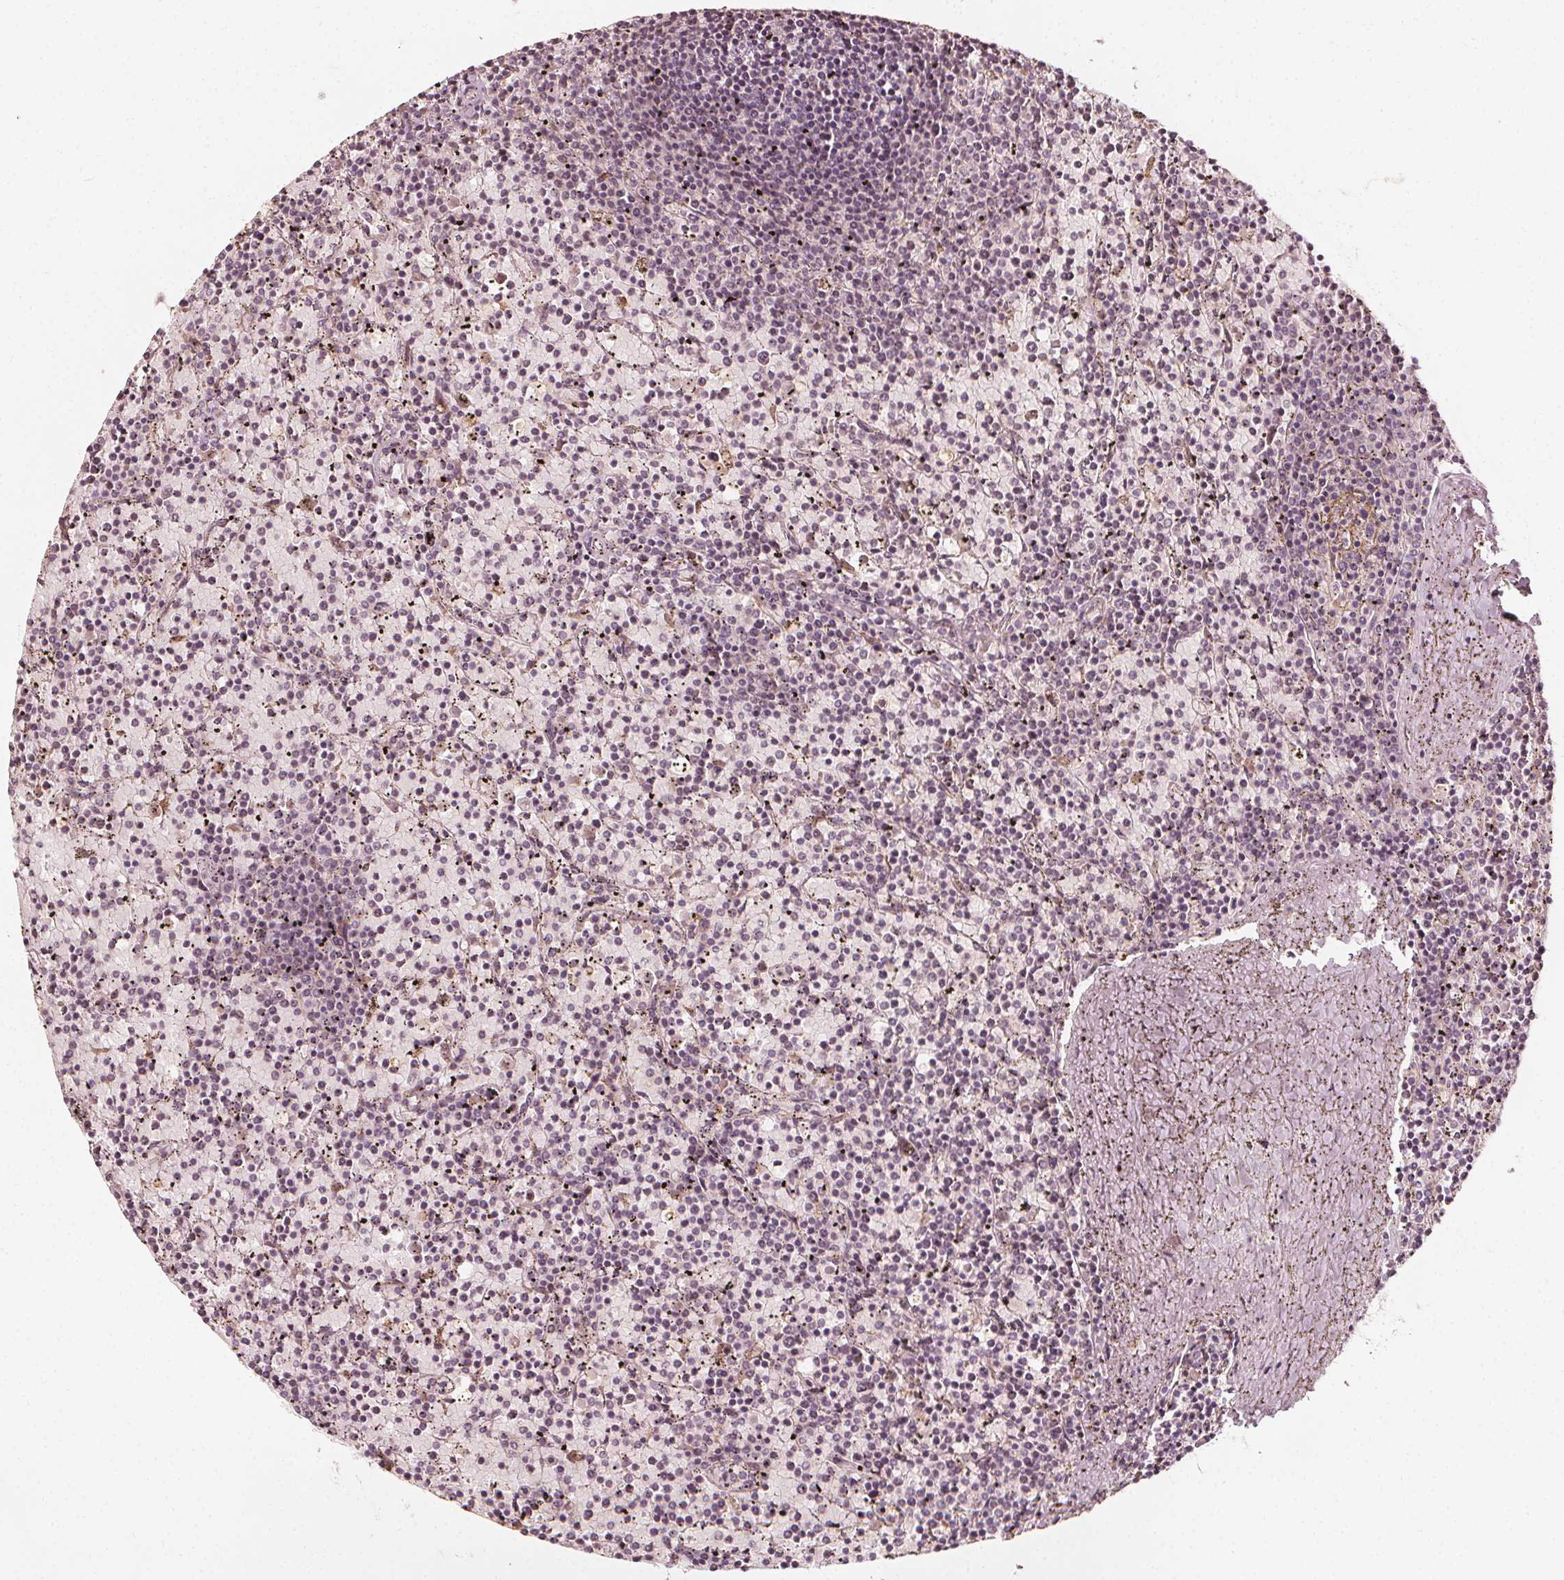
{"staining": {"intensity": "negative", "quantity": "none", "location": "none"}, "tissue": "lymphoma", "cell_type": "Tumor cells", "image_type": "cancer", "snomed": [{"axis": "morphology", "description": "Malignant lymphoma, non-Hodgkin's type, Low grade"}, {"axis": "topography", "description": "Spleen"}], "caption": "Immunohistochemical staining of malignant lymphoma, non-Hodgkin's type (low-grade) reveals no significant staining in tumor cells. The staining was performed using DAB (3,3'-diaminobenzidine) to visualize the protein expression in brown, while the nuclei were stained in blue with hematoxylin (Magnification: 20x).", "gene": "NPC1L1", "patient": {"sex": "female", "age": 77}}